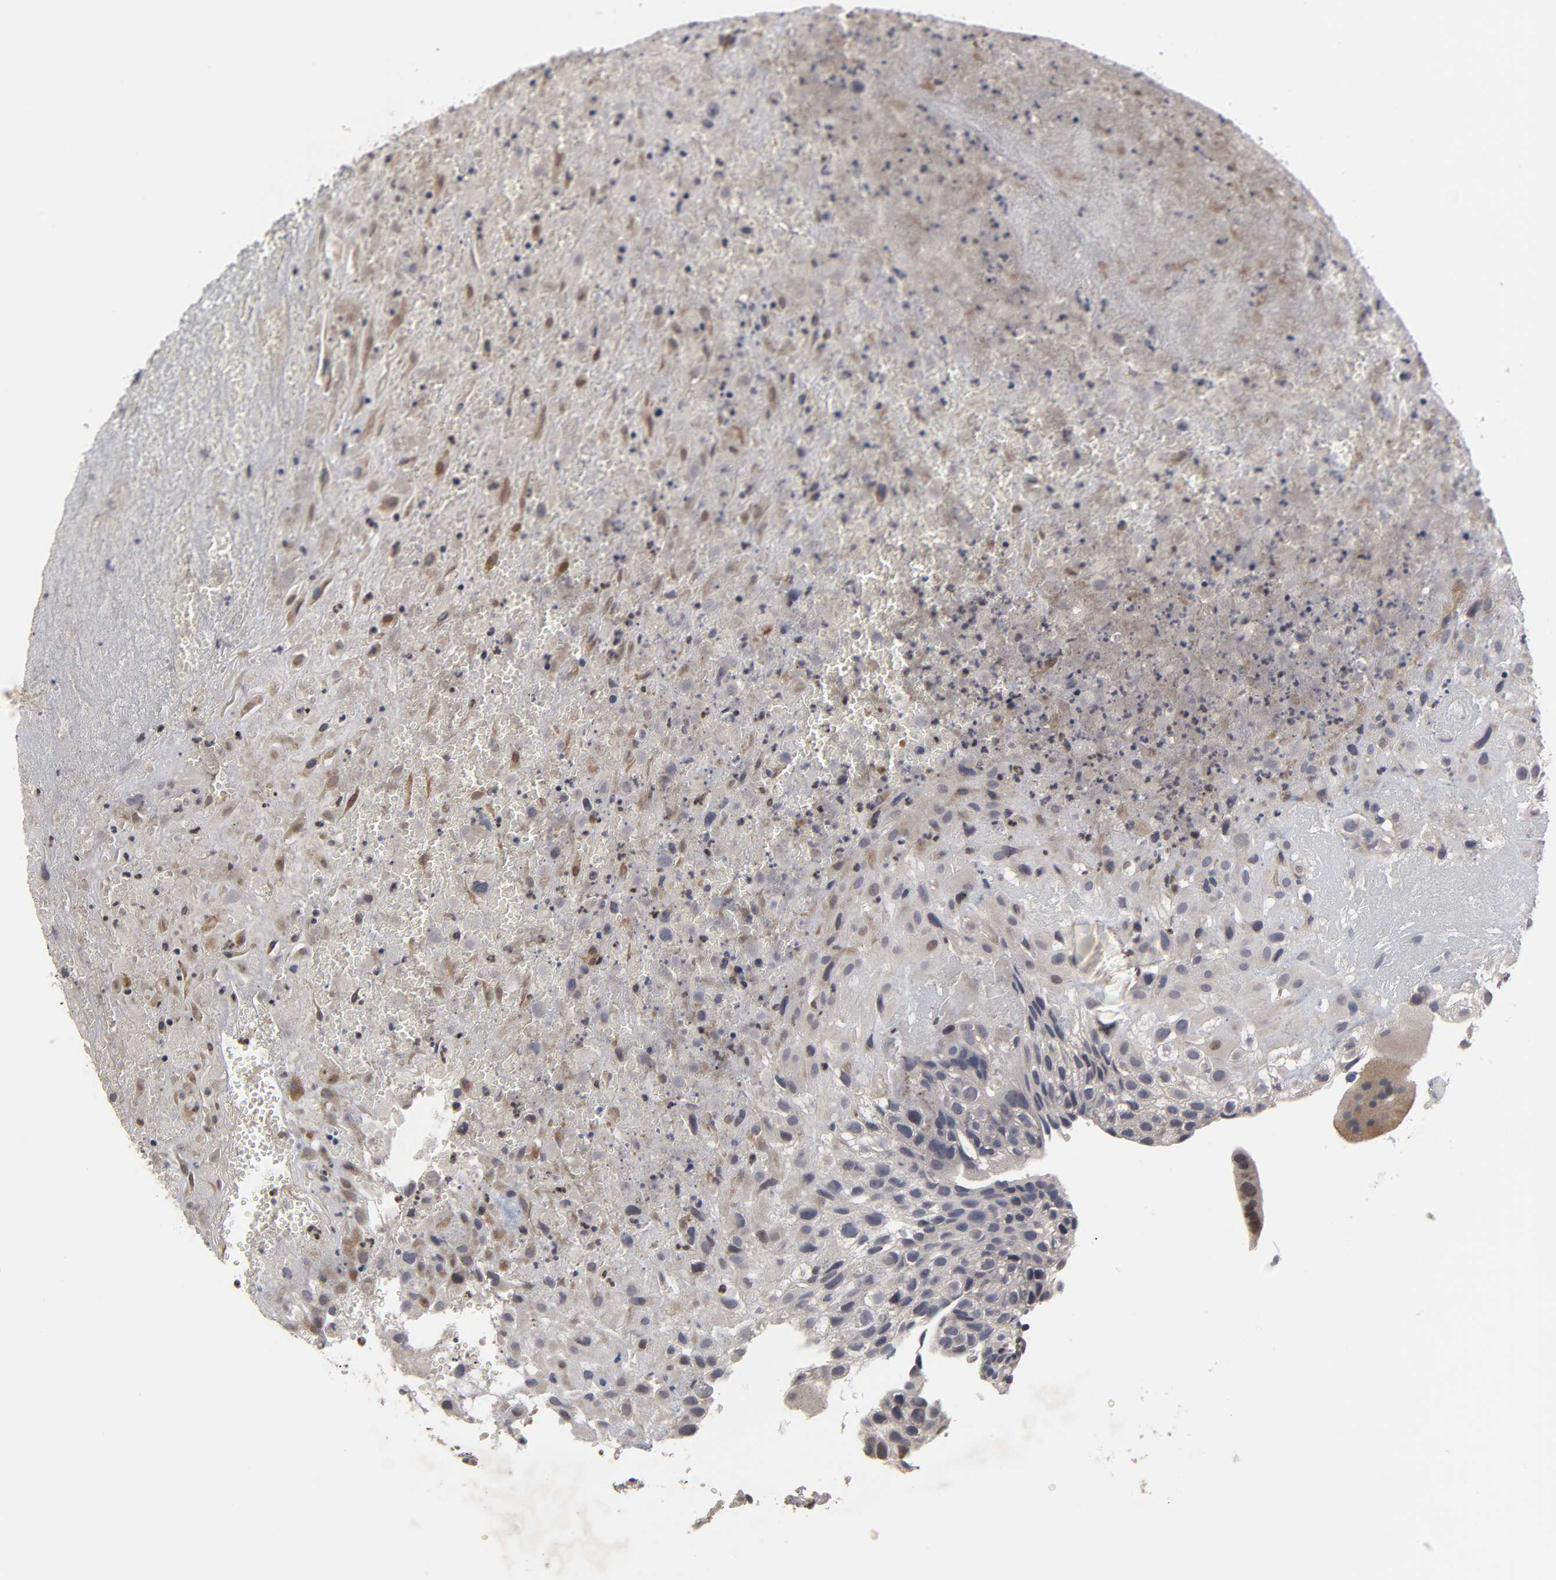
{"staining": {"intensity": "negative", "quantity": "none", "location": "none"}, "tissue": "placenta", "cell_type": "Decidual cells", "image_type": "normal", "snomed": [{"axis": "morphology", "description": "Normal tissue, NOS"}, {"axis": "topography", "description": "Placenta"}], "caption": "Decidual cells are negative for brown protein staining in unremarkable placenta. (Stains: DAB (3,3'-diaminobenzidine) IHC with hematoxylin counter stain, Microscopy: brightfield microscopy at high magnification).", "gene": "HNF4A", "patient": {"sex": "female", "age": 19}}